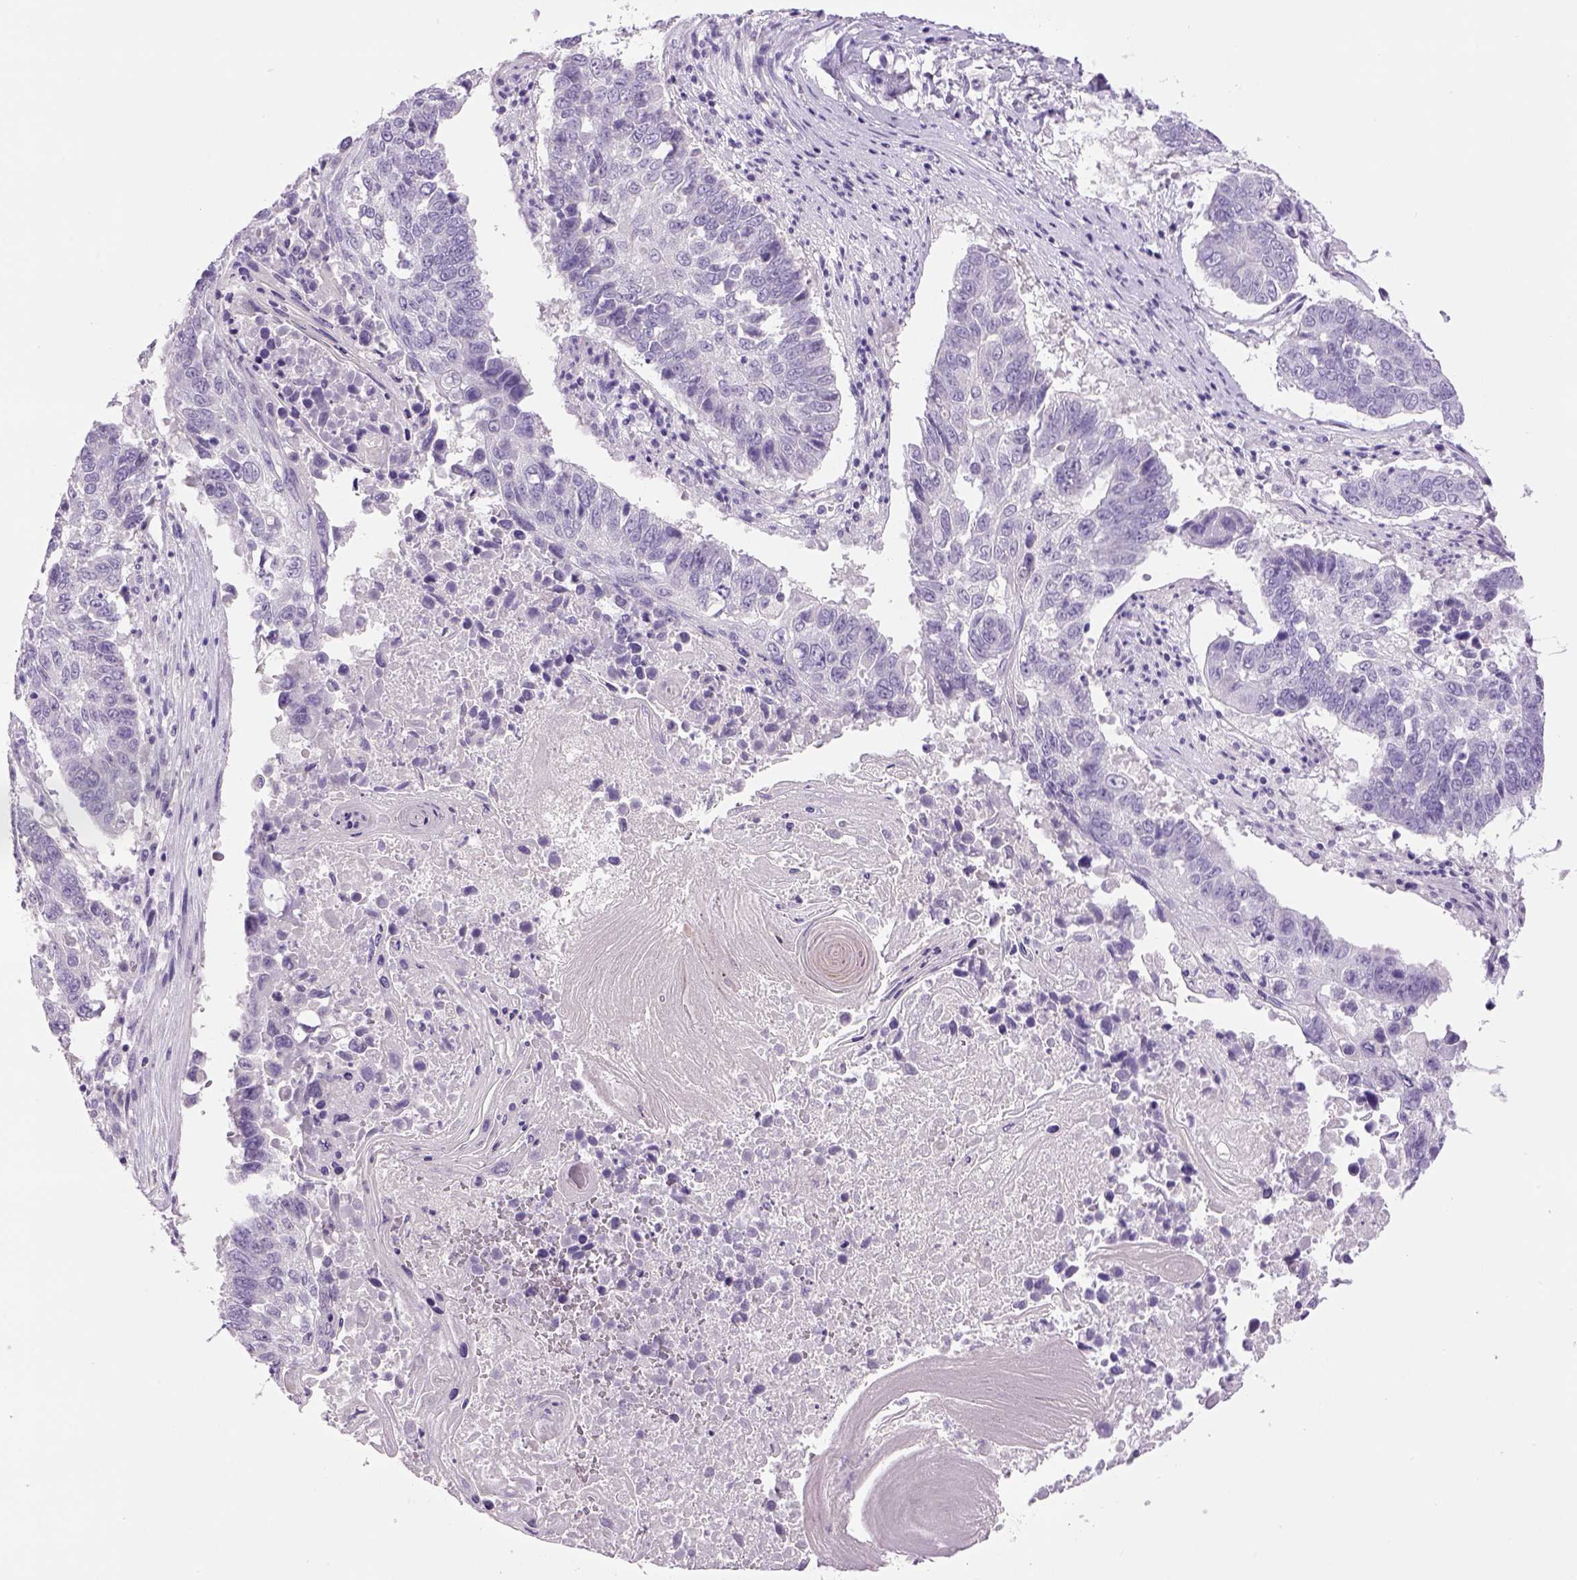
{"staining": {"intensity": "negative", "quantity": "none", "location": "none"}, "tissue": "lung cancer", "cell_type": "Tumor cells", "image_type": "cancer", "snomed": [{"axis": "morphology", "description": "Squamous cell carcinoma, NOS"}, {"axis": "topography", "description": "Lung"}], "caption": "This is a photomicrograph of immunohistochemistry (IHC) staining of lung squamous cell carcinoma, which shows no positivity in tumor cells.", "gene": "DBH", "patient": {"sex": "male", "age": 73}}